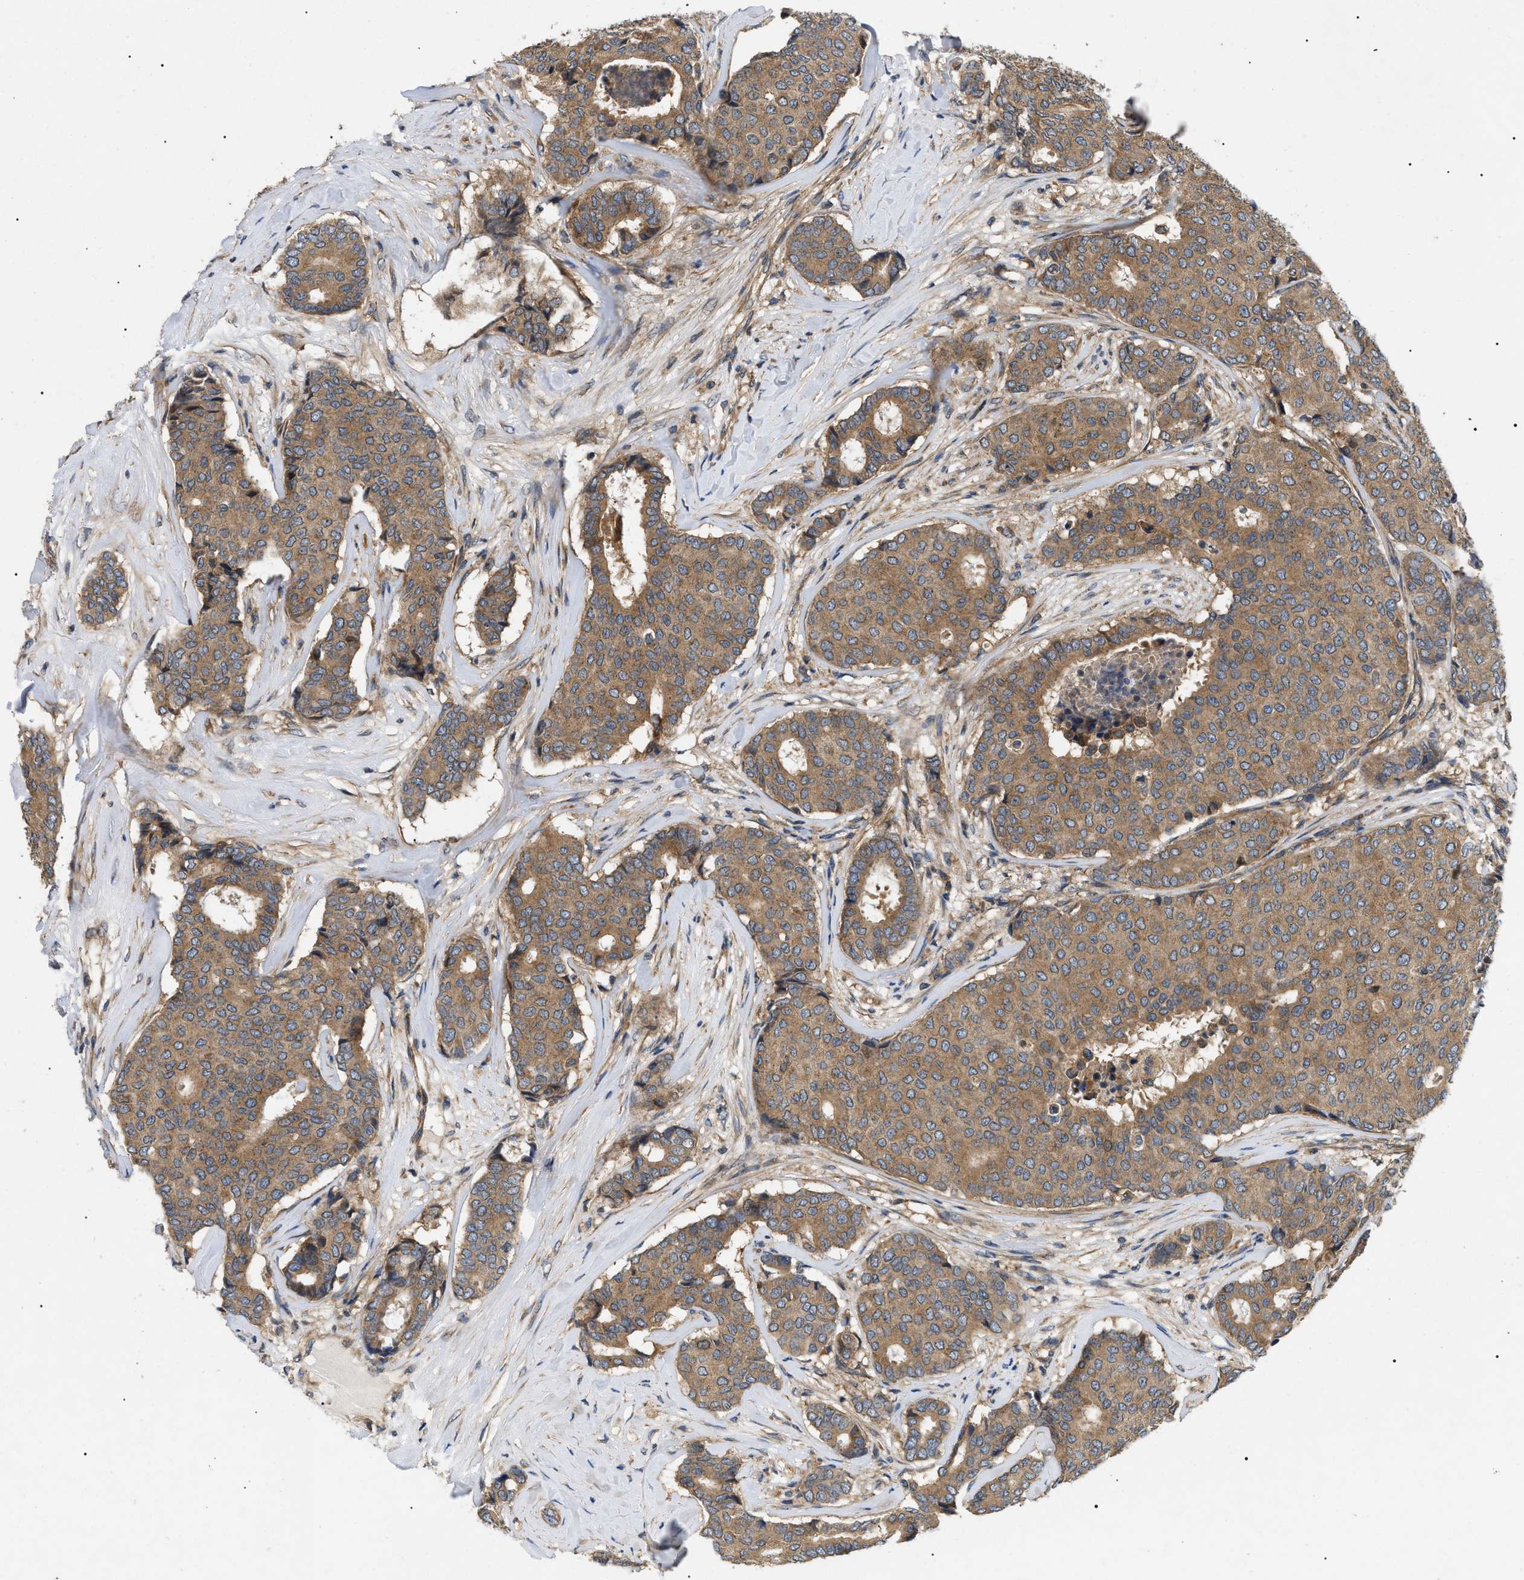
{"staining": {"intensity": "moderate", "quantity": ">75%", "location": "cytoplasmic/membranous"}, "tissue": "breast cancer", "cell_type": "Tumor cells", "image_type": "cancer", "snomed": [{"axis": "morphology", "description": "Duct carcinoma"}, {"axis": "topography", "description": "Breast"}], "caption": "Protein staining of breast cancer (intraductal carcinoma) tissue reveals moderate cytoplasmic/membranous positivity in about >75% of tumor cells. The protein of interest is stained brown, and the nuclei are stained in blue (DAB (3,3'-diaminobenzidine) IHC with brightfield microscopy, high magnification).", "gene": "PPM1B", "patient": {"sex": "female", "age": 75}}